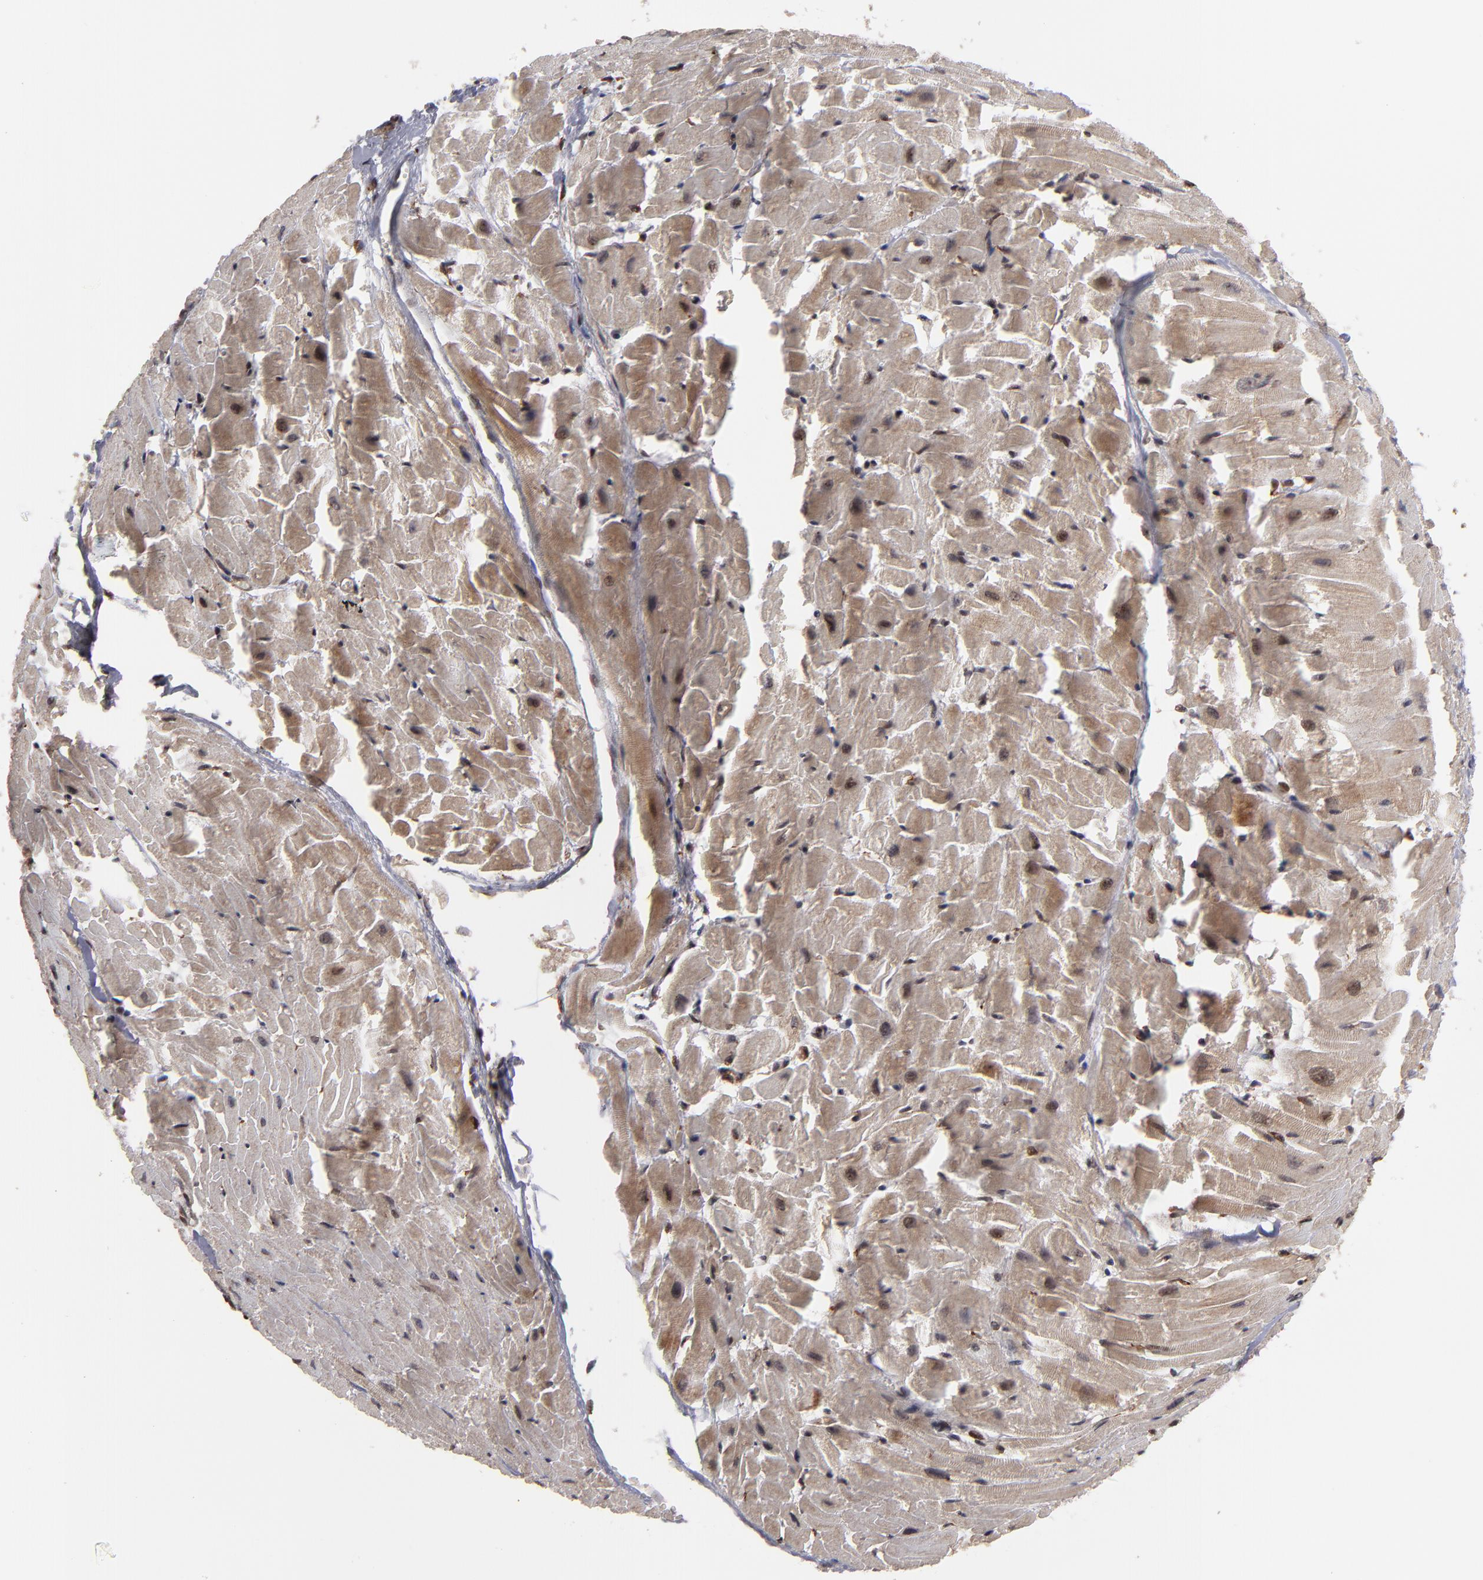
{"staining": {"intensity": "moderate", "quantity": ">75%", "location": "cytoplasmic/membranous,nuclear"}, "tissue": "heart muscle", "cell_type": "Cardiomyocytes", "image_type": "normal", "snomed": [{"axis": "morphology", "description": "Normal tissue, NOS"}, {"axis": "topography", "description": "Heart"}], "caption": "Immunohistochemical staining of normal human heart muscle exhibits >75% levels of moderate cytoplasmic/membranous,nuclear protein staining in about >75% of cardiomyocytes.", "gene": "RGS6", "patient": {"sex": "female", "age": 19}}